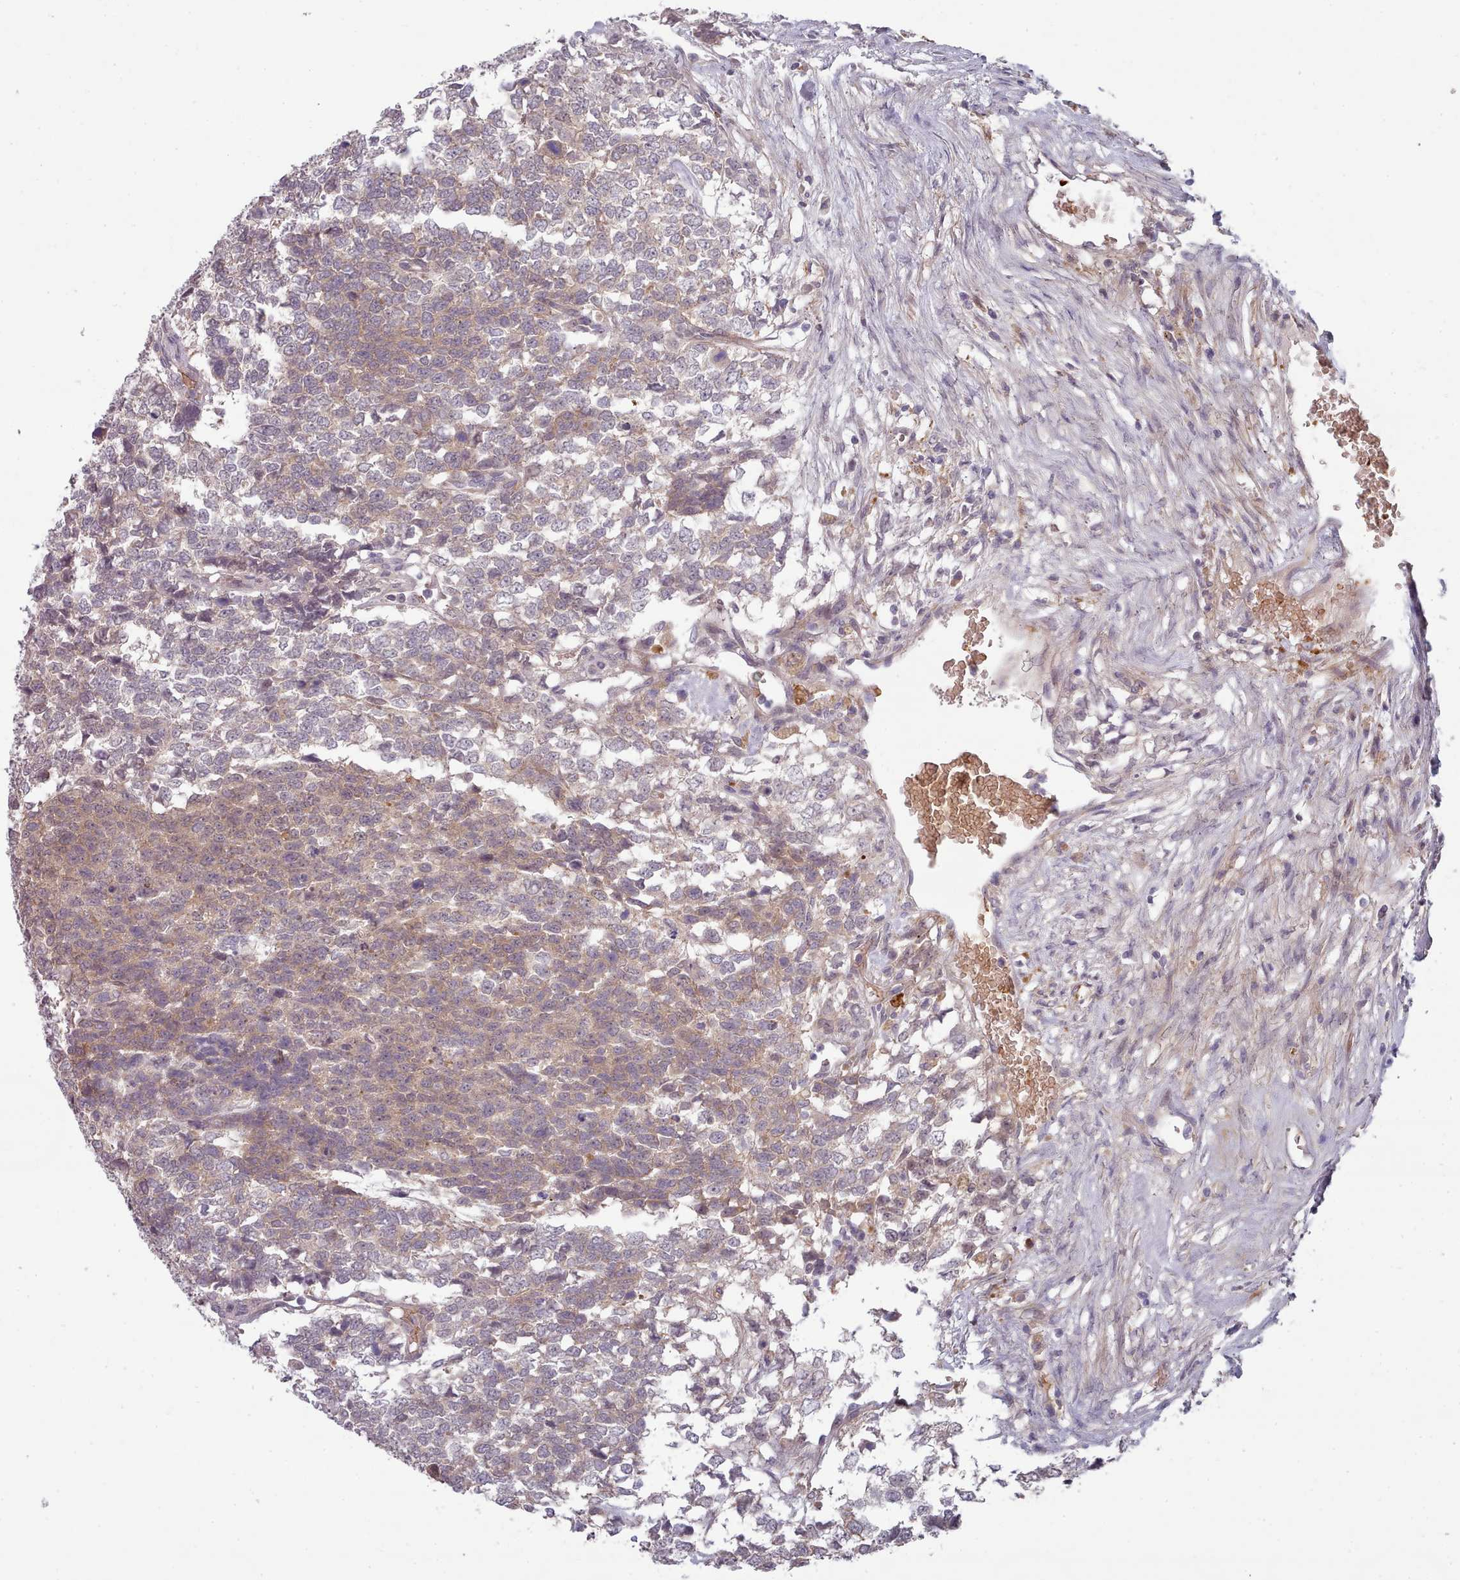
{"staining": {"intensity": "moderate", "quantity": "<25%", "location": "cytoplasmic/membranous"}, "tissue": "testis cancer", "cell_type": "Tumor cells", "image_type": "cancer", "snomed": [{"axis": "morphology", "description": "Carcinoma, Embryonal, NOS"}, {"axis": "topography", "description": "Testis"}], "caption": "This histopathology image reveals embryonal carcinoma (testis) stained with immunohistochemistry (IHC) to label a protein in brown. The cytoplasmic/membranous of tumor cells show moderate positivity for the protein. Nuclei are counter-stained blue.", "gene": "CLNS1A", "patient": {"sex": "male", "age": 23}}